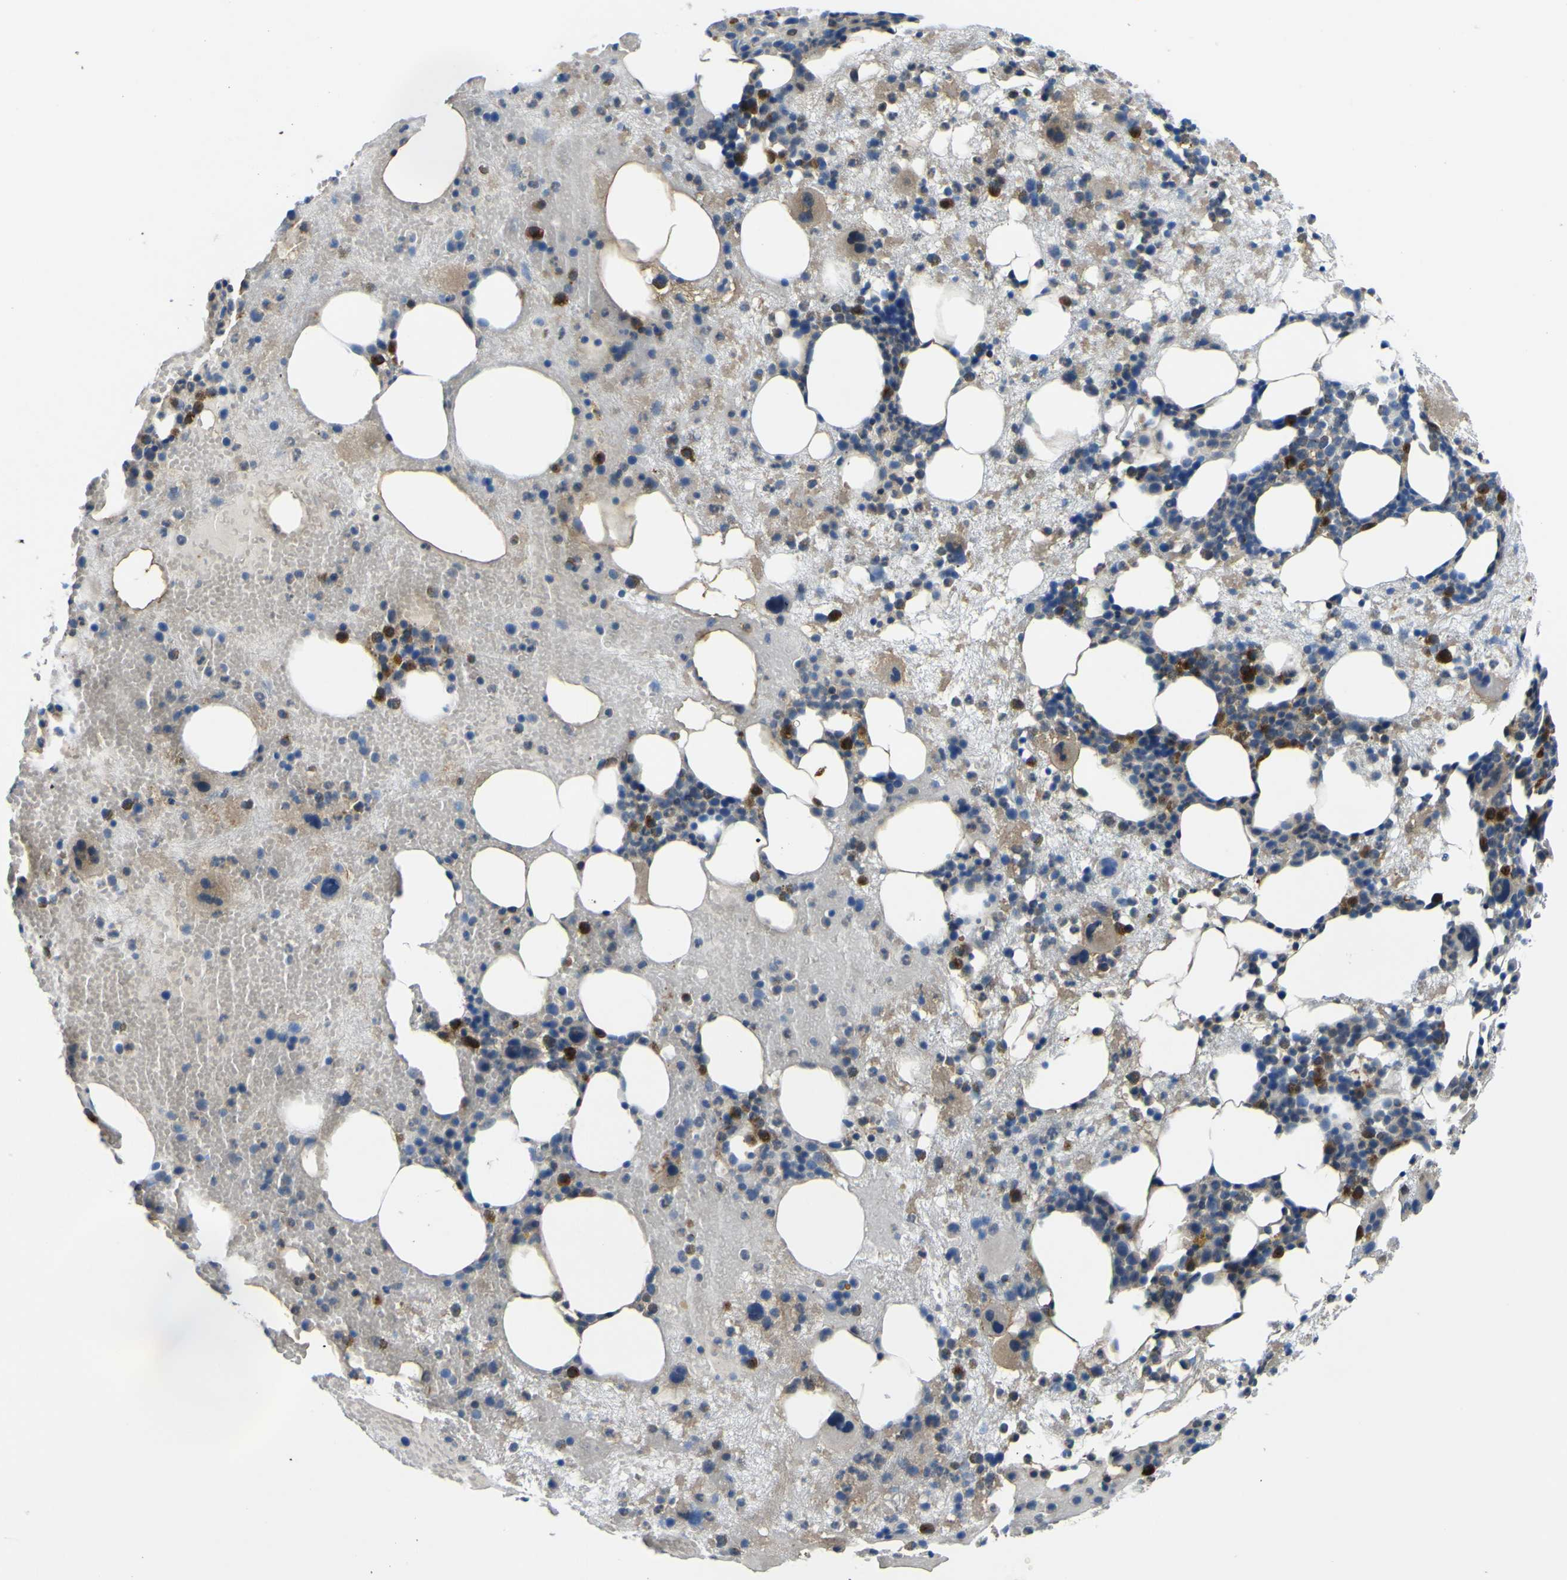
{"staining": {"intensity": "strong", "quantity": "<25%", "location": "cytoplasmic/membranous"}, "tissue": "bone marrow", "cell_type": "Hematopoietic cells", "image_type": "normal", "snomed": [{"axis": "morphology", "description": "Normal tissue, NOS"}, {"axis": "morphology", "description": "Inflammation, NOS"}, {"axis": "topography", "description": "Bone marrow"}], "caption": "Immunohistochemical staining of unremarkable human bone marrow shows medium levels of strong cytoplasmic/membranous positivity in approximately <25% of hematopoietic cells. Using DAB (3,3'-diaminobenzidine) (brown) and hematoxylin (blue) stains, captured at high magnification using brightfield microscopy.", "gene": "EML2", "patient": {"sex": "male", "age": 43}}